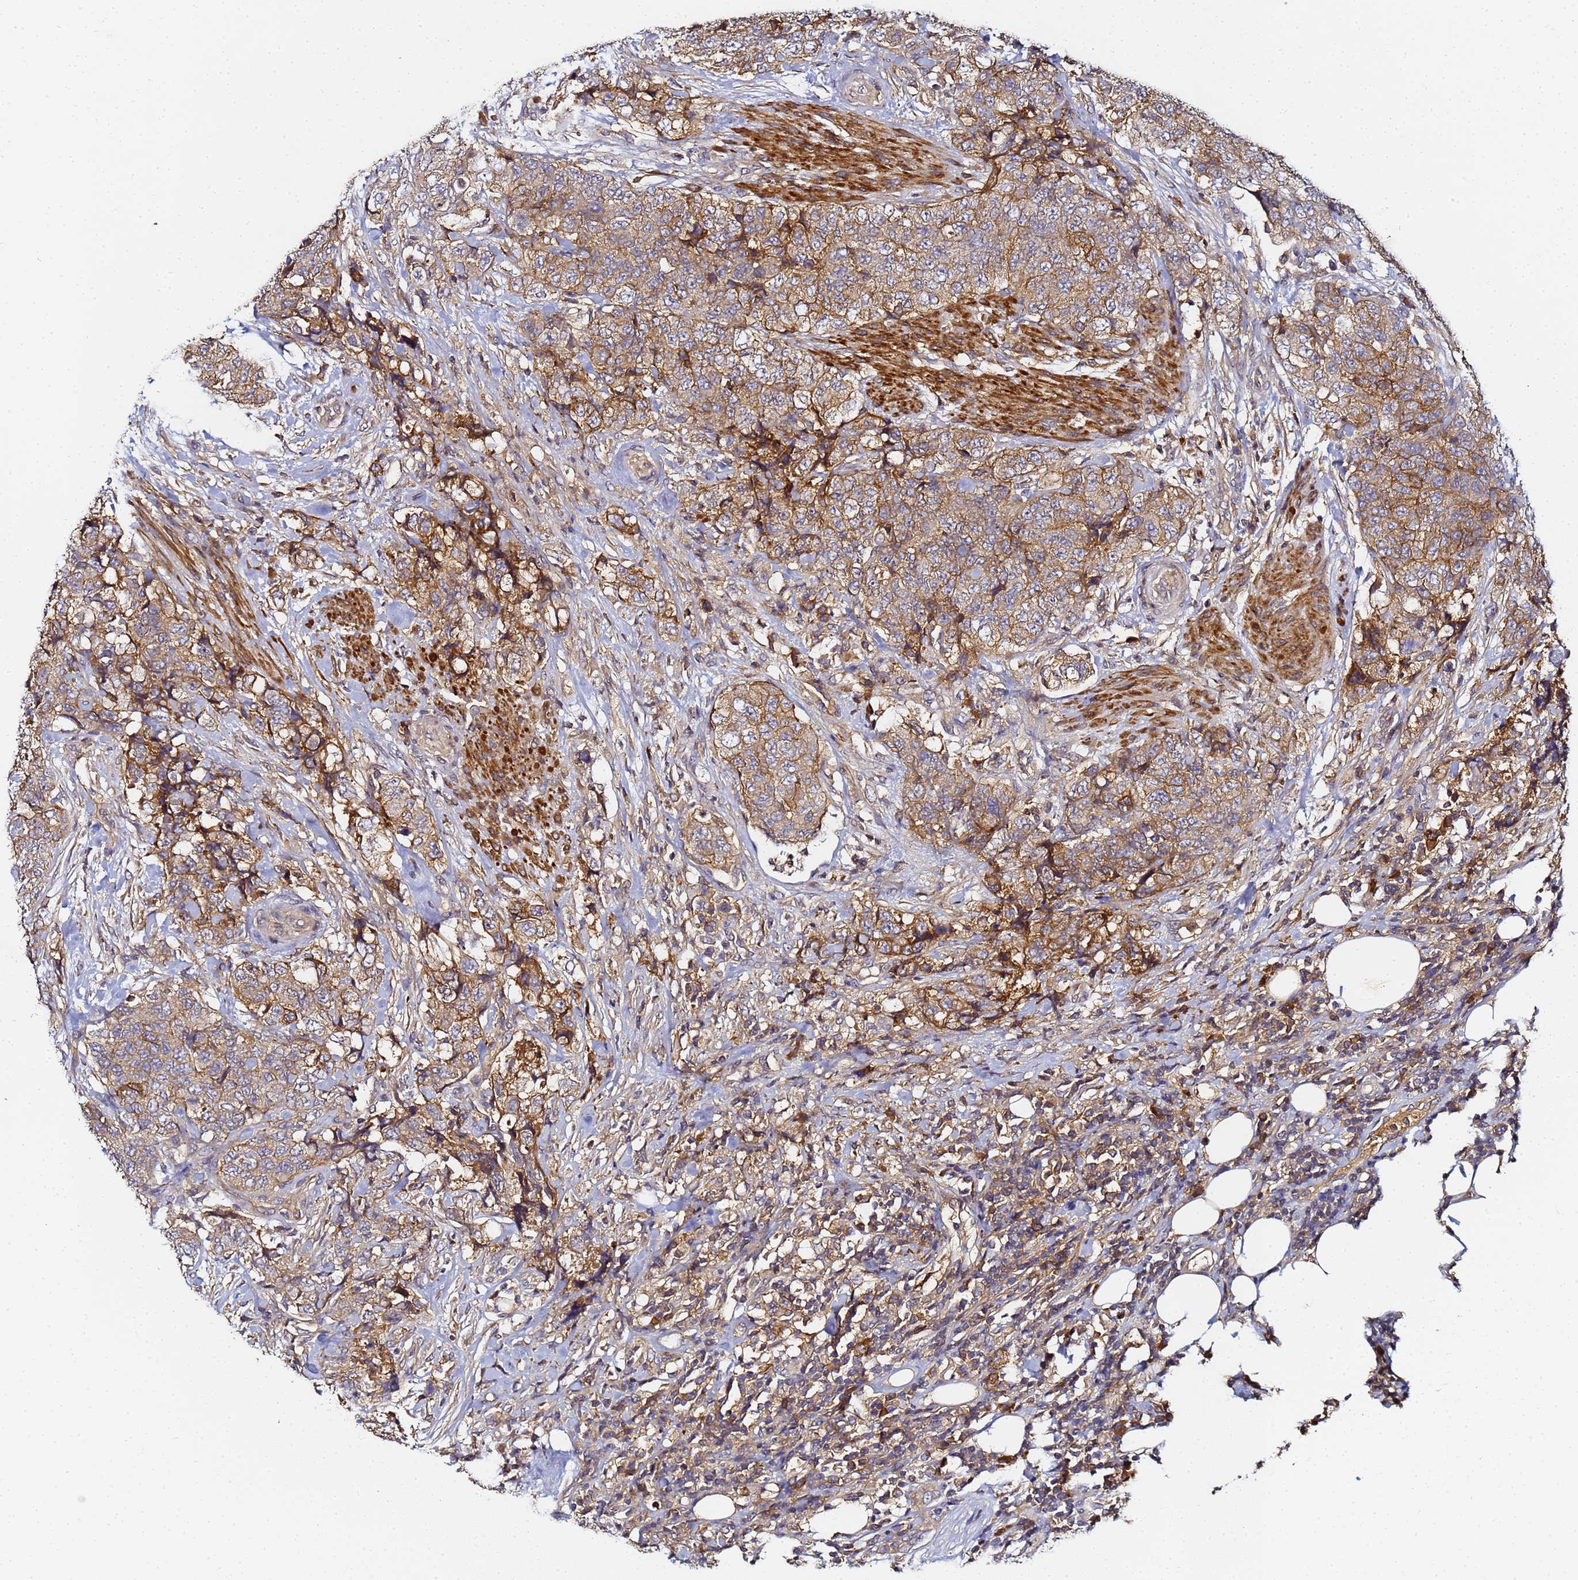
{"staining": {"intensity": "moderate", "quantity": ">75%", "location": "cytoplasmic/membranous"}, "tissue": "urothelial cancer", "cell_type": "Tumor cells", "image_type": "cancer", "snomed": [{"axis": "morphology", "description": "Urothelial carcinoma, High grade"}, {"axis": "topography", "description": "Urinary bladder"}], "caption": "IHC of human urothelial cancer demonstrates medium levels of moderate cytoplasmic/membranous expression in about >75% of tumor cells. The staining was performed using DAB (3,3'-diaminobenzidine), with brown indicating positive protein expression. Nuclei are stained blue with hematoxylin.", "gene": "LRRC69", "patient": {"sex": "female", "age": 78}}